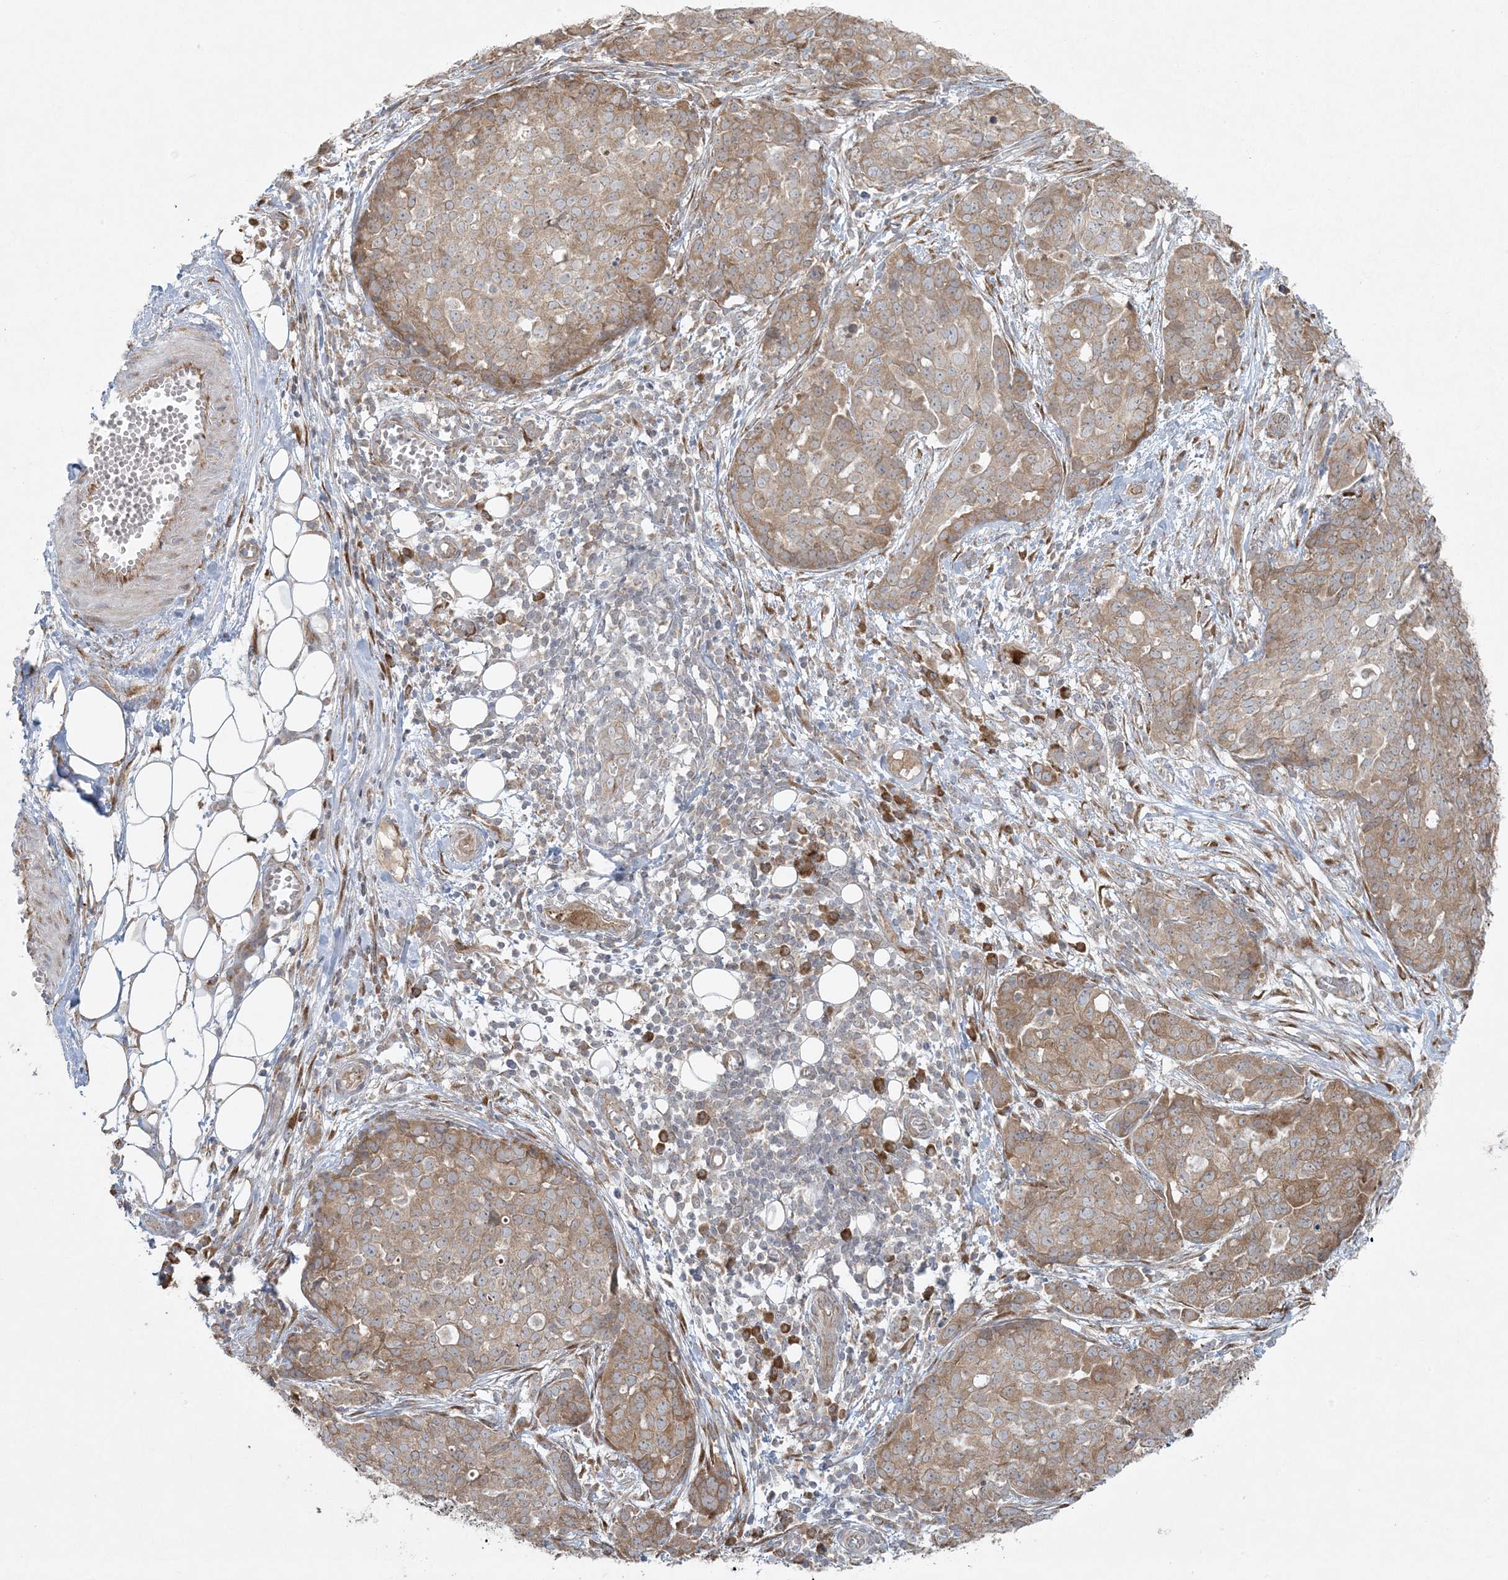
{"staining": {"intensity": "moderate", "quantity": ">75%", "location": "cytoplasmic/membranous"}, "tissue": "ovarian cancer", "cell_type": "Tumor cells", "image_type": "cancer", "snomed": [{"axis": "morphology", "description": "Cystadenocarcinoma, serous, NOS"}, {"axis": "topography", "description": "Soft tissue"}, {"axis": "topography", "description": "Ovary"}], "caption": "This photomicrograph exhibits ovarian cancer (serous cystadenocarcinoma) stained with immunohistochemistry to label a protein in brown. The cytoplasmic/membranous of tumor cells show moderate positivity for the protein. Nuclei are counter-stained blue.", "gene": "ZNF263", "patient": {"sex": "female", "age": 57}}